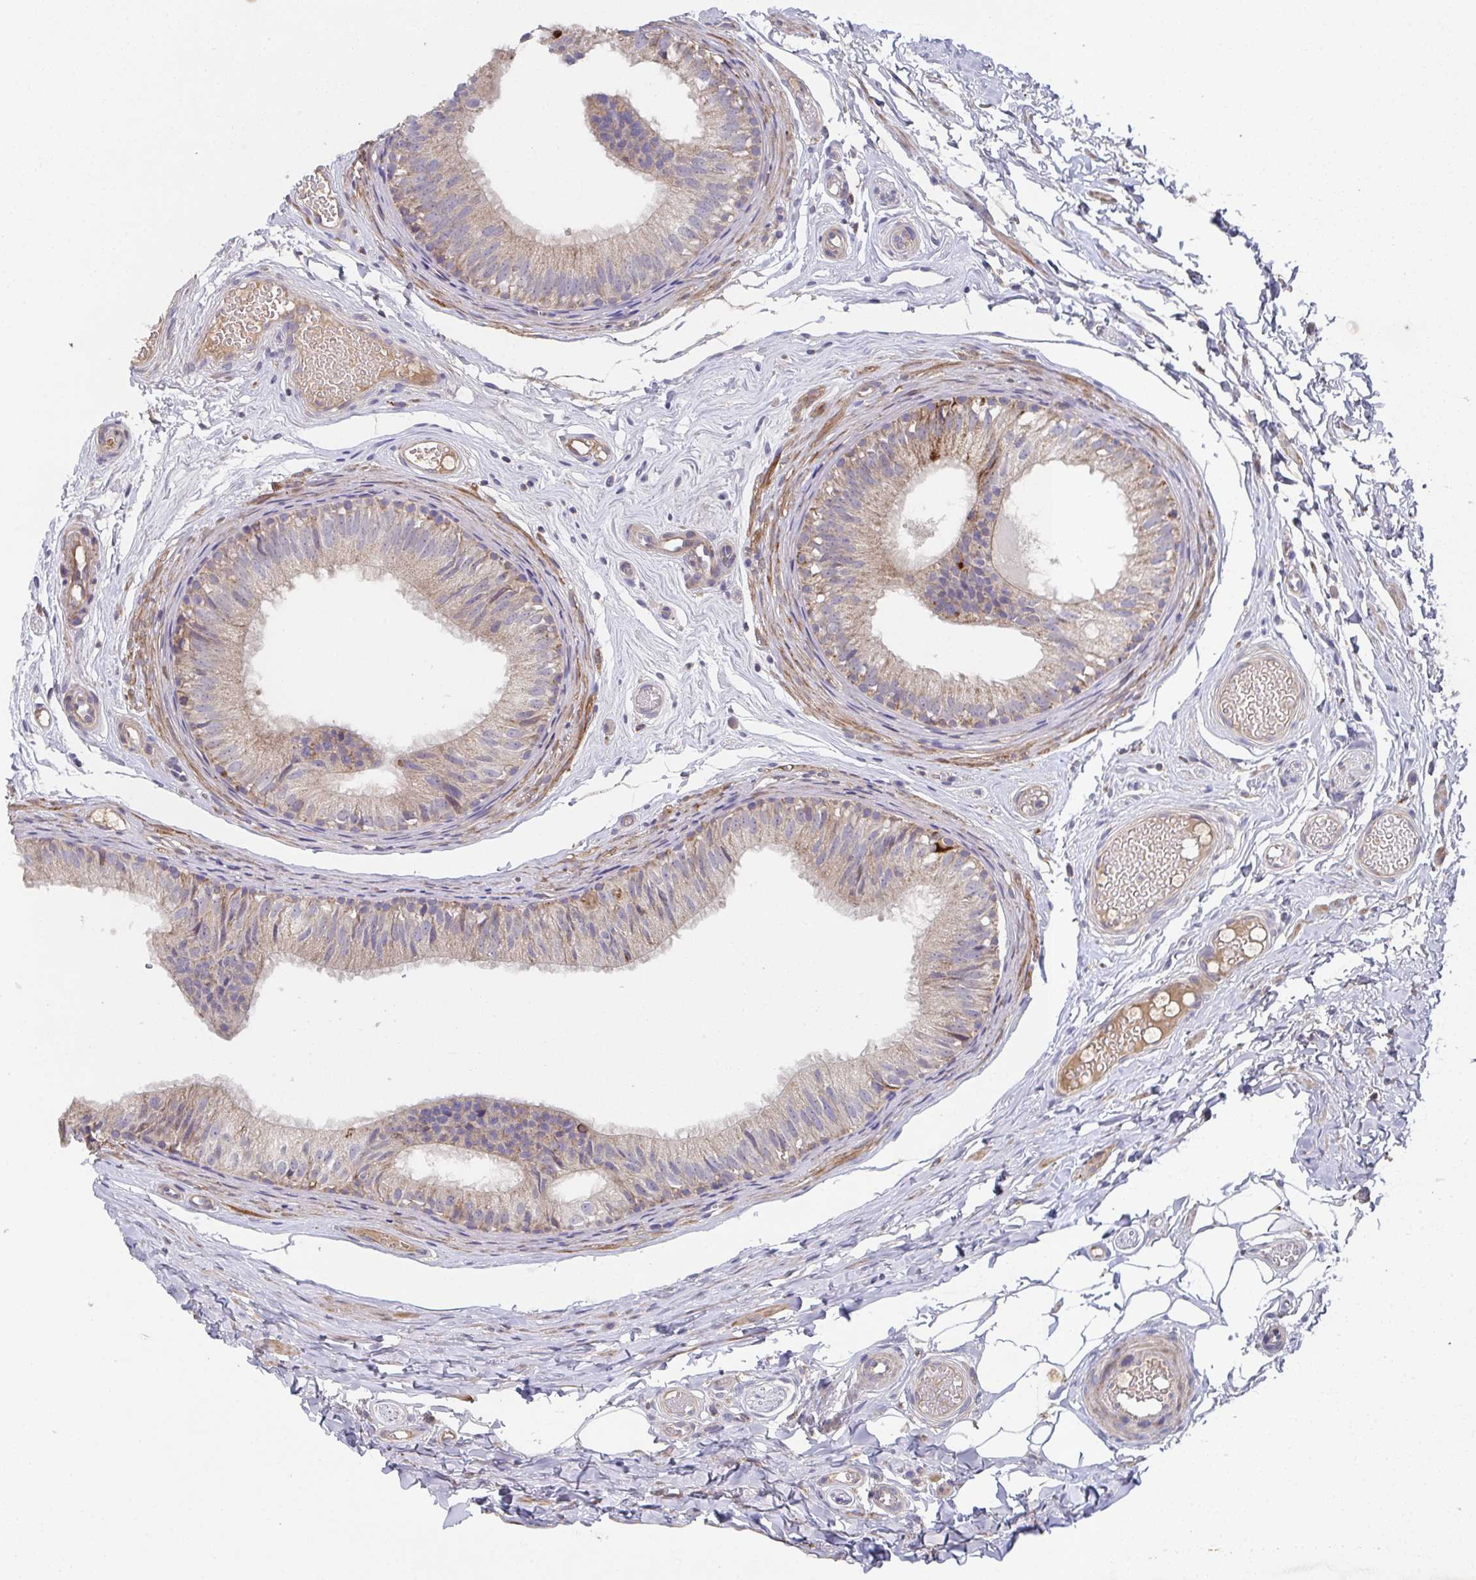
{"staining": {"intensity": "weak", "quantity": ">75%", "location": "cytoplasmic/membranous"}, "tissue": "epididymis", "cell_type": "Glandular cells", "image_type": "normal", "snomed": [{"axis": "morphology", "description": "Normal tissue, NOS"}, {"axis": "morphology", "description": "Seminoma, NOS"}, {"axis": "topography", "description": "Testis"}, {"axis": "topography", "description": "Epididymis"}], "caption": "Protein staining of unremarkable epididymis exhibits weak cytoplasmic/membranous positivity in approximately >75% of glandular cells. The staining was performed using DAB, with brown indicating positive protein expression. Nuclei are stained blue with hematoxylin.", "gene": "MT", "patient": {"sex": "male", "age": 34}}